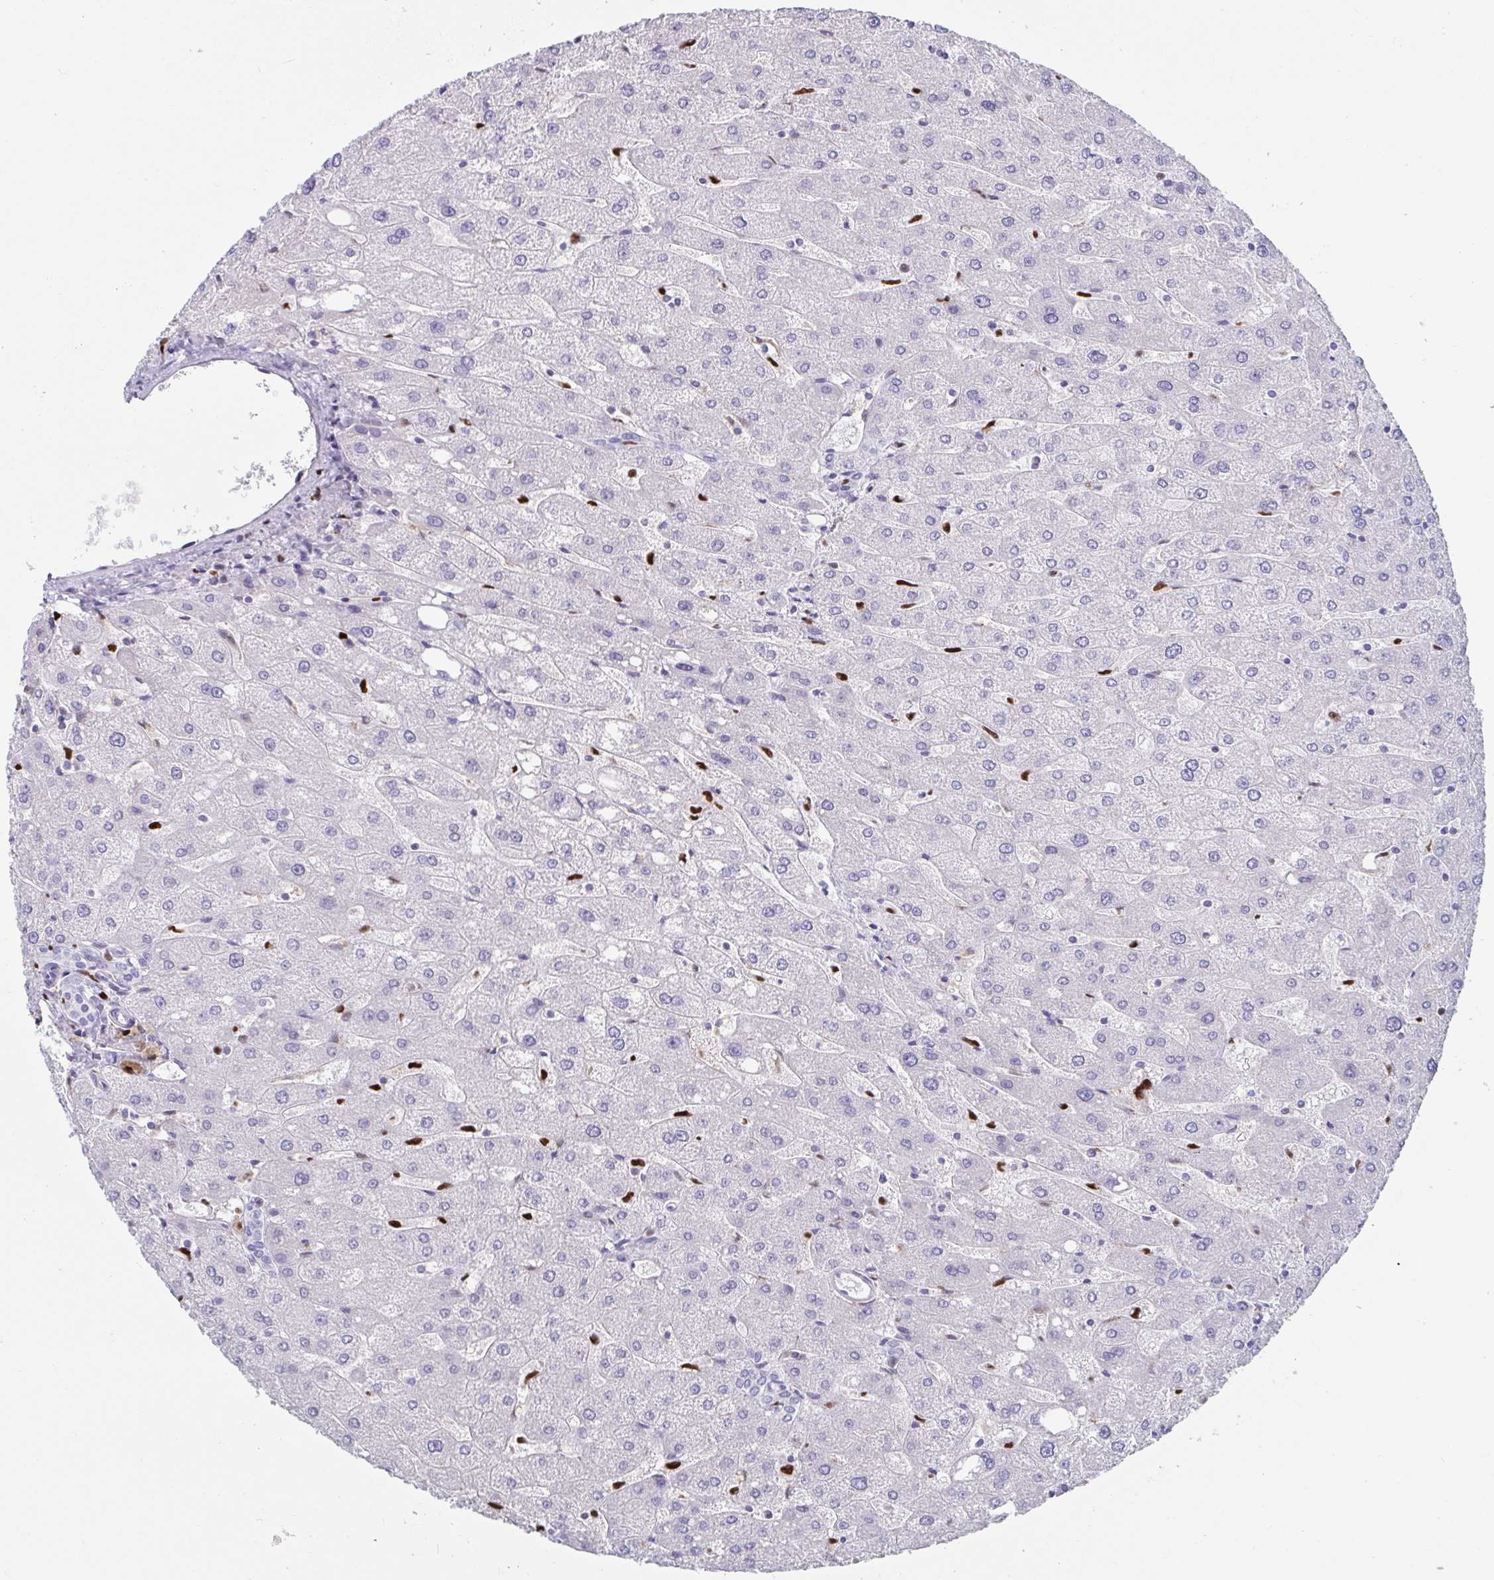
{"staining": {"intensity": "negative", "quantity": "none", "location": "none"}, "tissue": "liver", "cell_type": "Cholangiocytes", "image_type": "normal", "snomed": [{"axis": "morphology", "description": "Normal tissue, NOS"}, {"axis": "topography", "description": "Liver"}], "caption": "Cholangiocytes show no significant expression in unremarkable liver.", "gene": "ZNF586", "patient": {"sex": "male", "age": 67}}